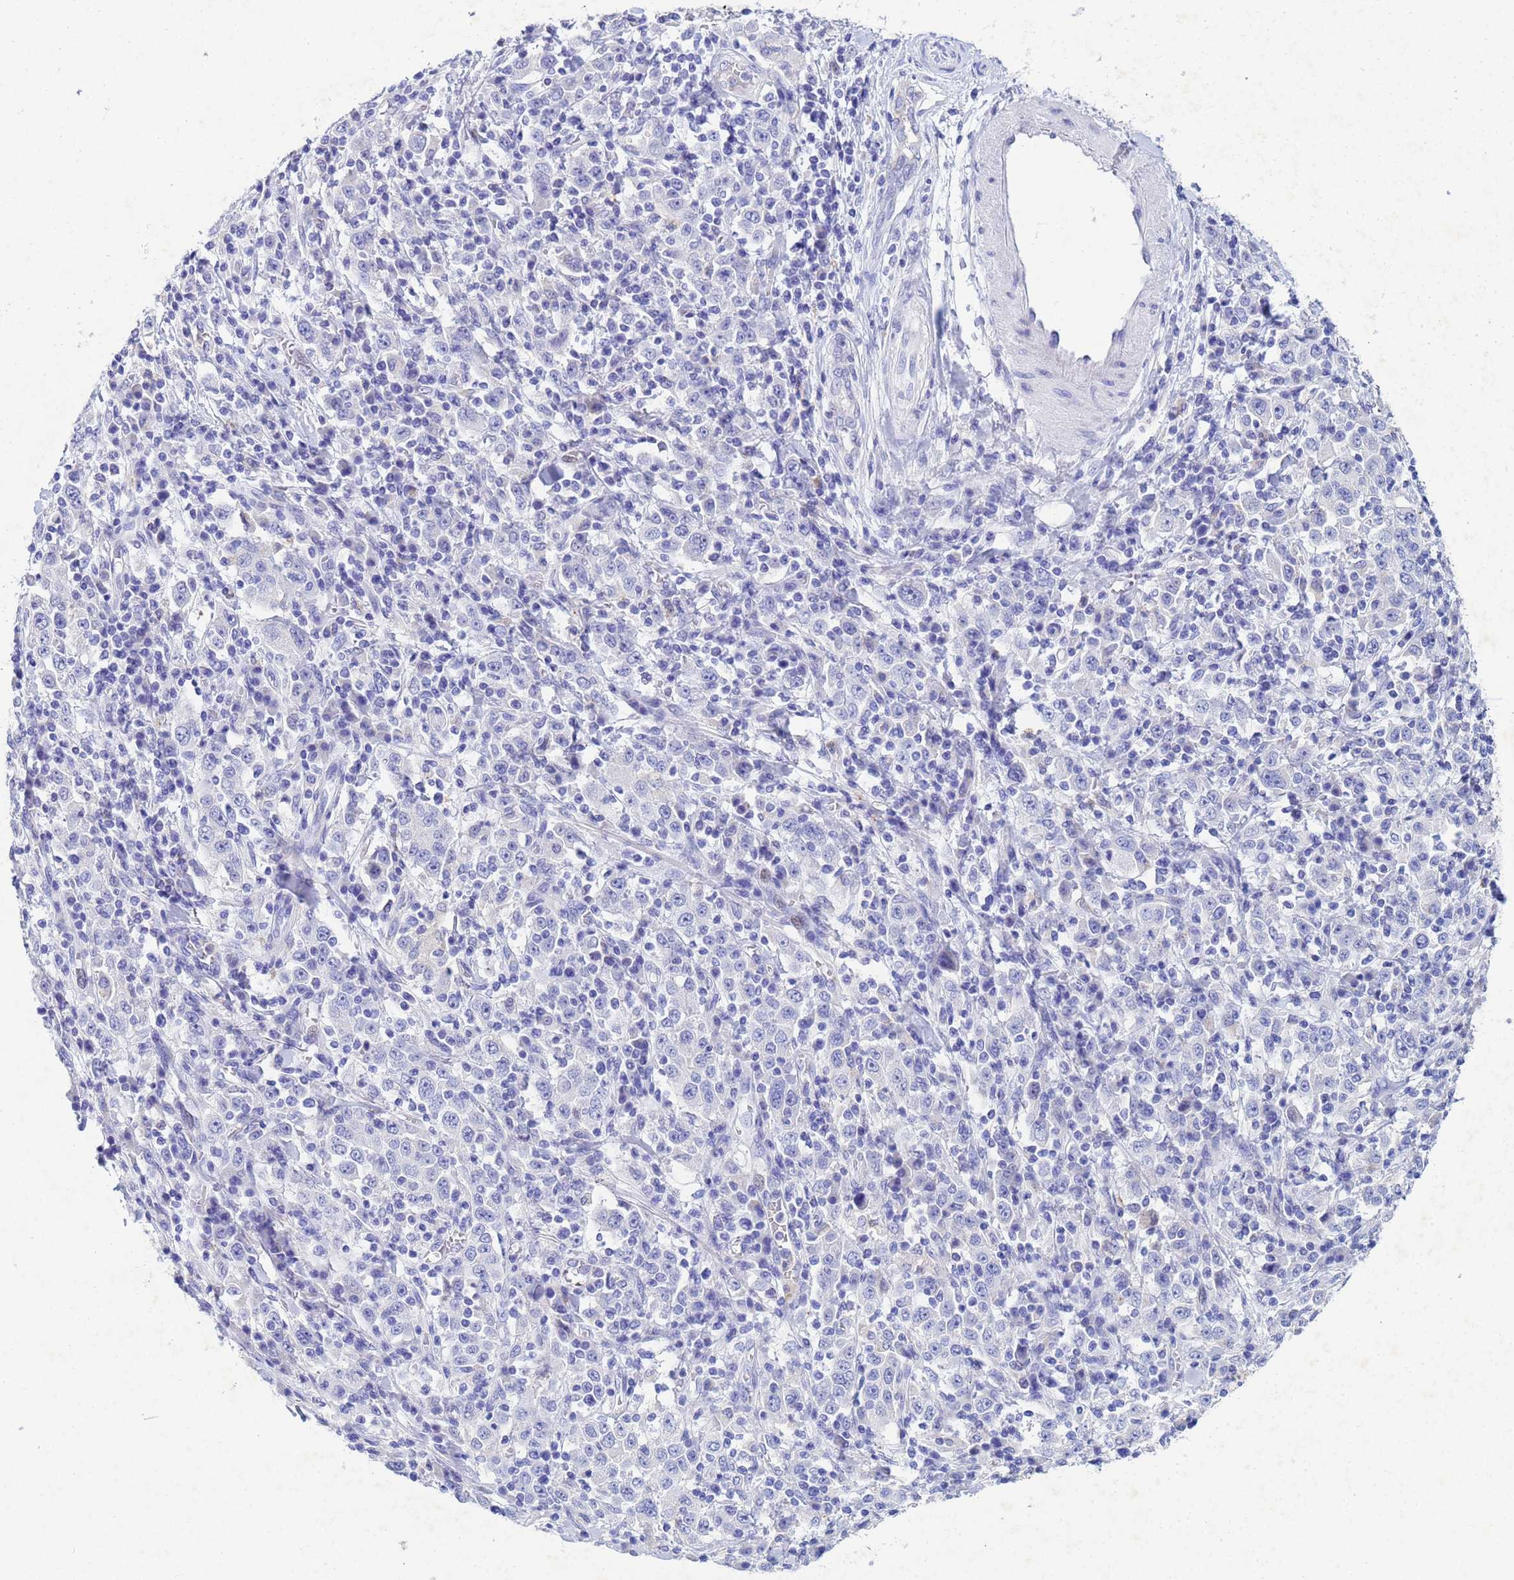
{"staining": {"intensity": "negative", "quantity": "none", "location": "none"}, "tissue": "stomach cancer", "cell_type": "Tumor cells", "image_type": "cancer", "snomed": [{"axis": "morphology", "description": "Normal tissue, NOS"}, {"axis": "morphology", "description": "Adenocarcinoma, NOS"}, {"axis": "topography", "description": "Stomach, upper"}, {"axis": "topography", "description": "Stomach"}], "caption": "Protein analysis of stomach cancer (adenocarcinoma) displays no significant positivity in tumor cells. The staining is performed using DAB brown chromogen with nuclei counter-stained in using hematoxylin.", "gene": "CSTB", "patient": {"sex": "male", "age": 59}}